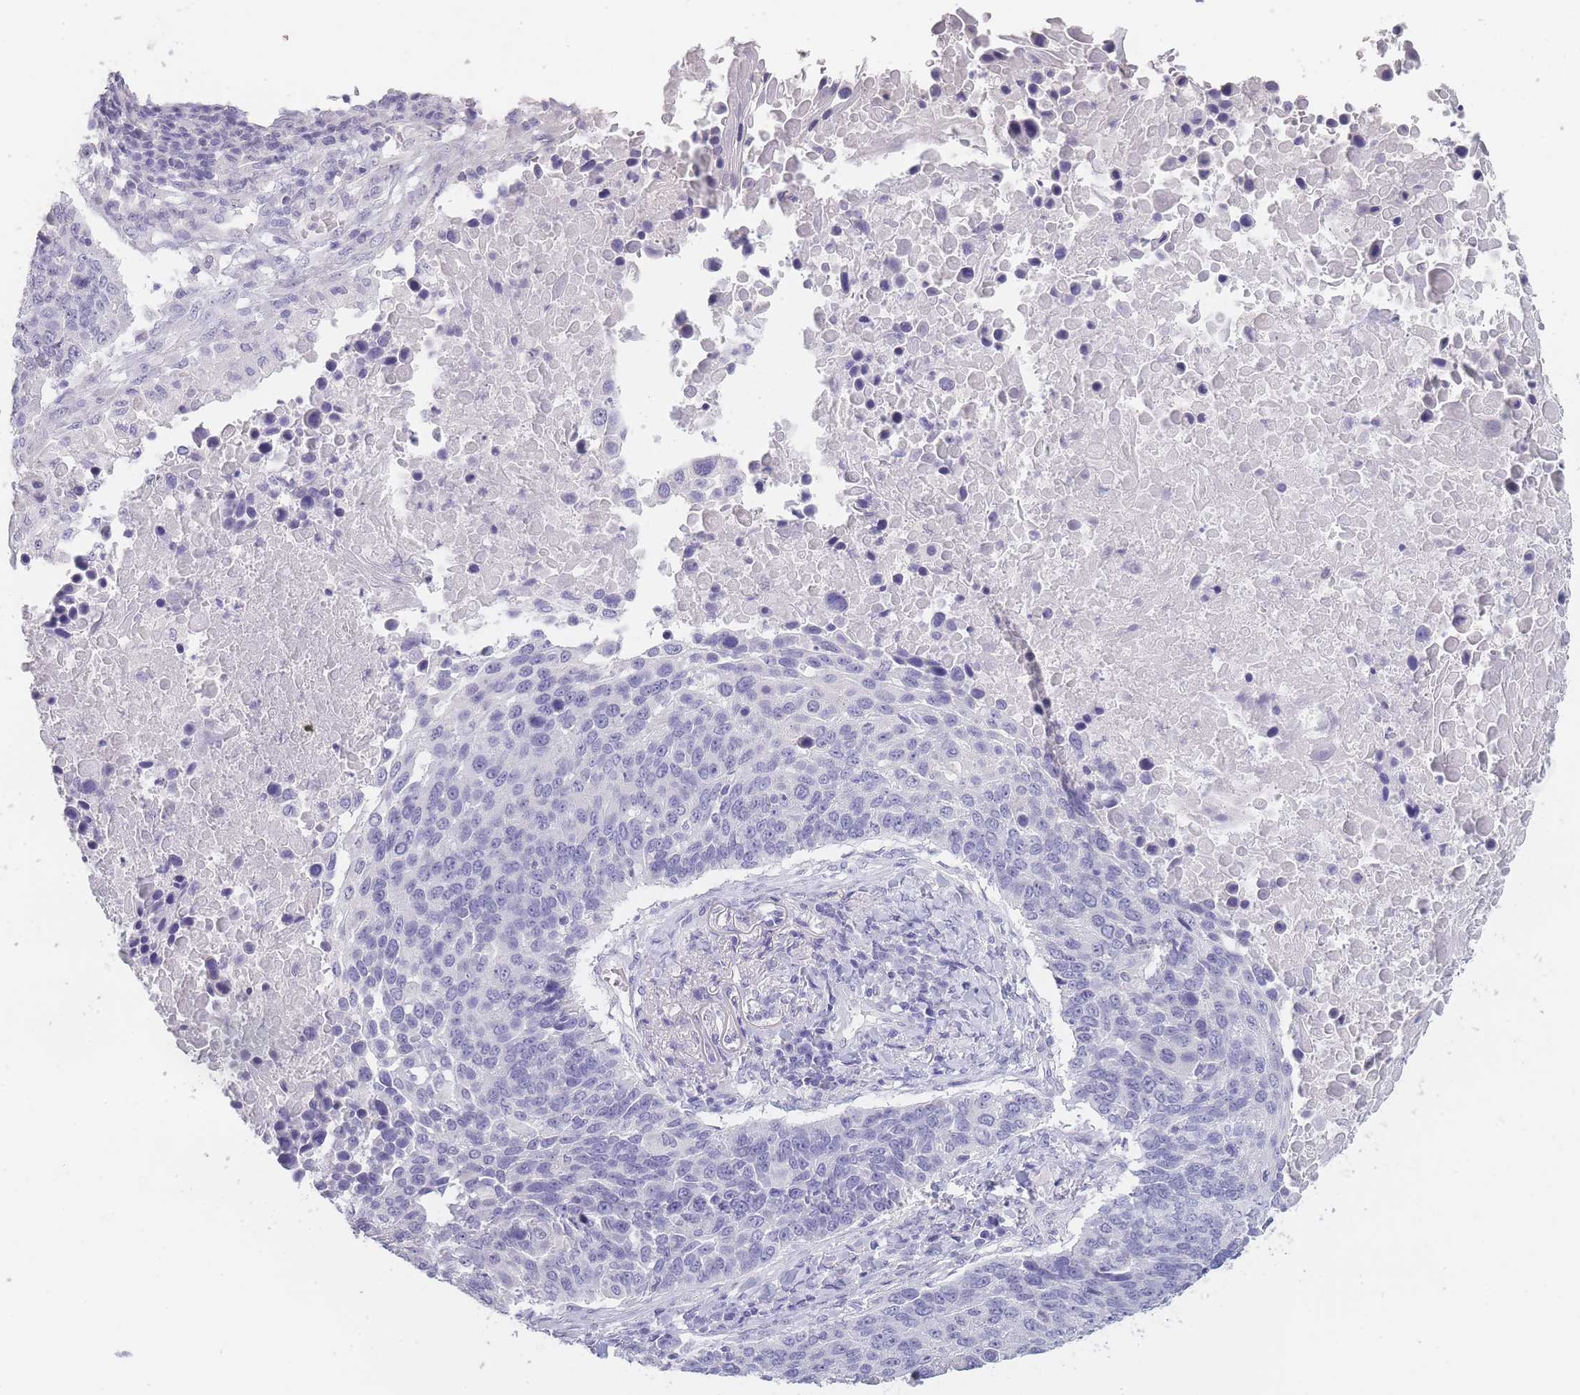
{"staining": {"intensity": "negative", "quantity": "none", "location": "none"}, "tissue": "lung cancer", "cell_type": "Tumor cells", "image_type": "cancer", "snomed": [{"axis": "morphology", "description": "Normal tissue, NOS"}, {"axis": "morphology", "description": "Squamous cell carcinoma, NOS"}, {"axis": "topography", "description": "Lymph node"}, {"axis": "topography", "description": "Lung"}], "caption": "This is an immunohistochemistry photomicrograph of human lung squamous cell carcinoma. There is no expression in tumor cells.", "gene": "INS", "patient": {"sex": "male", "age": 66}}